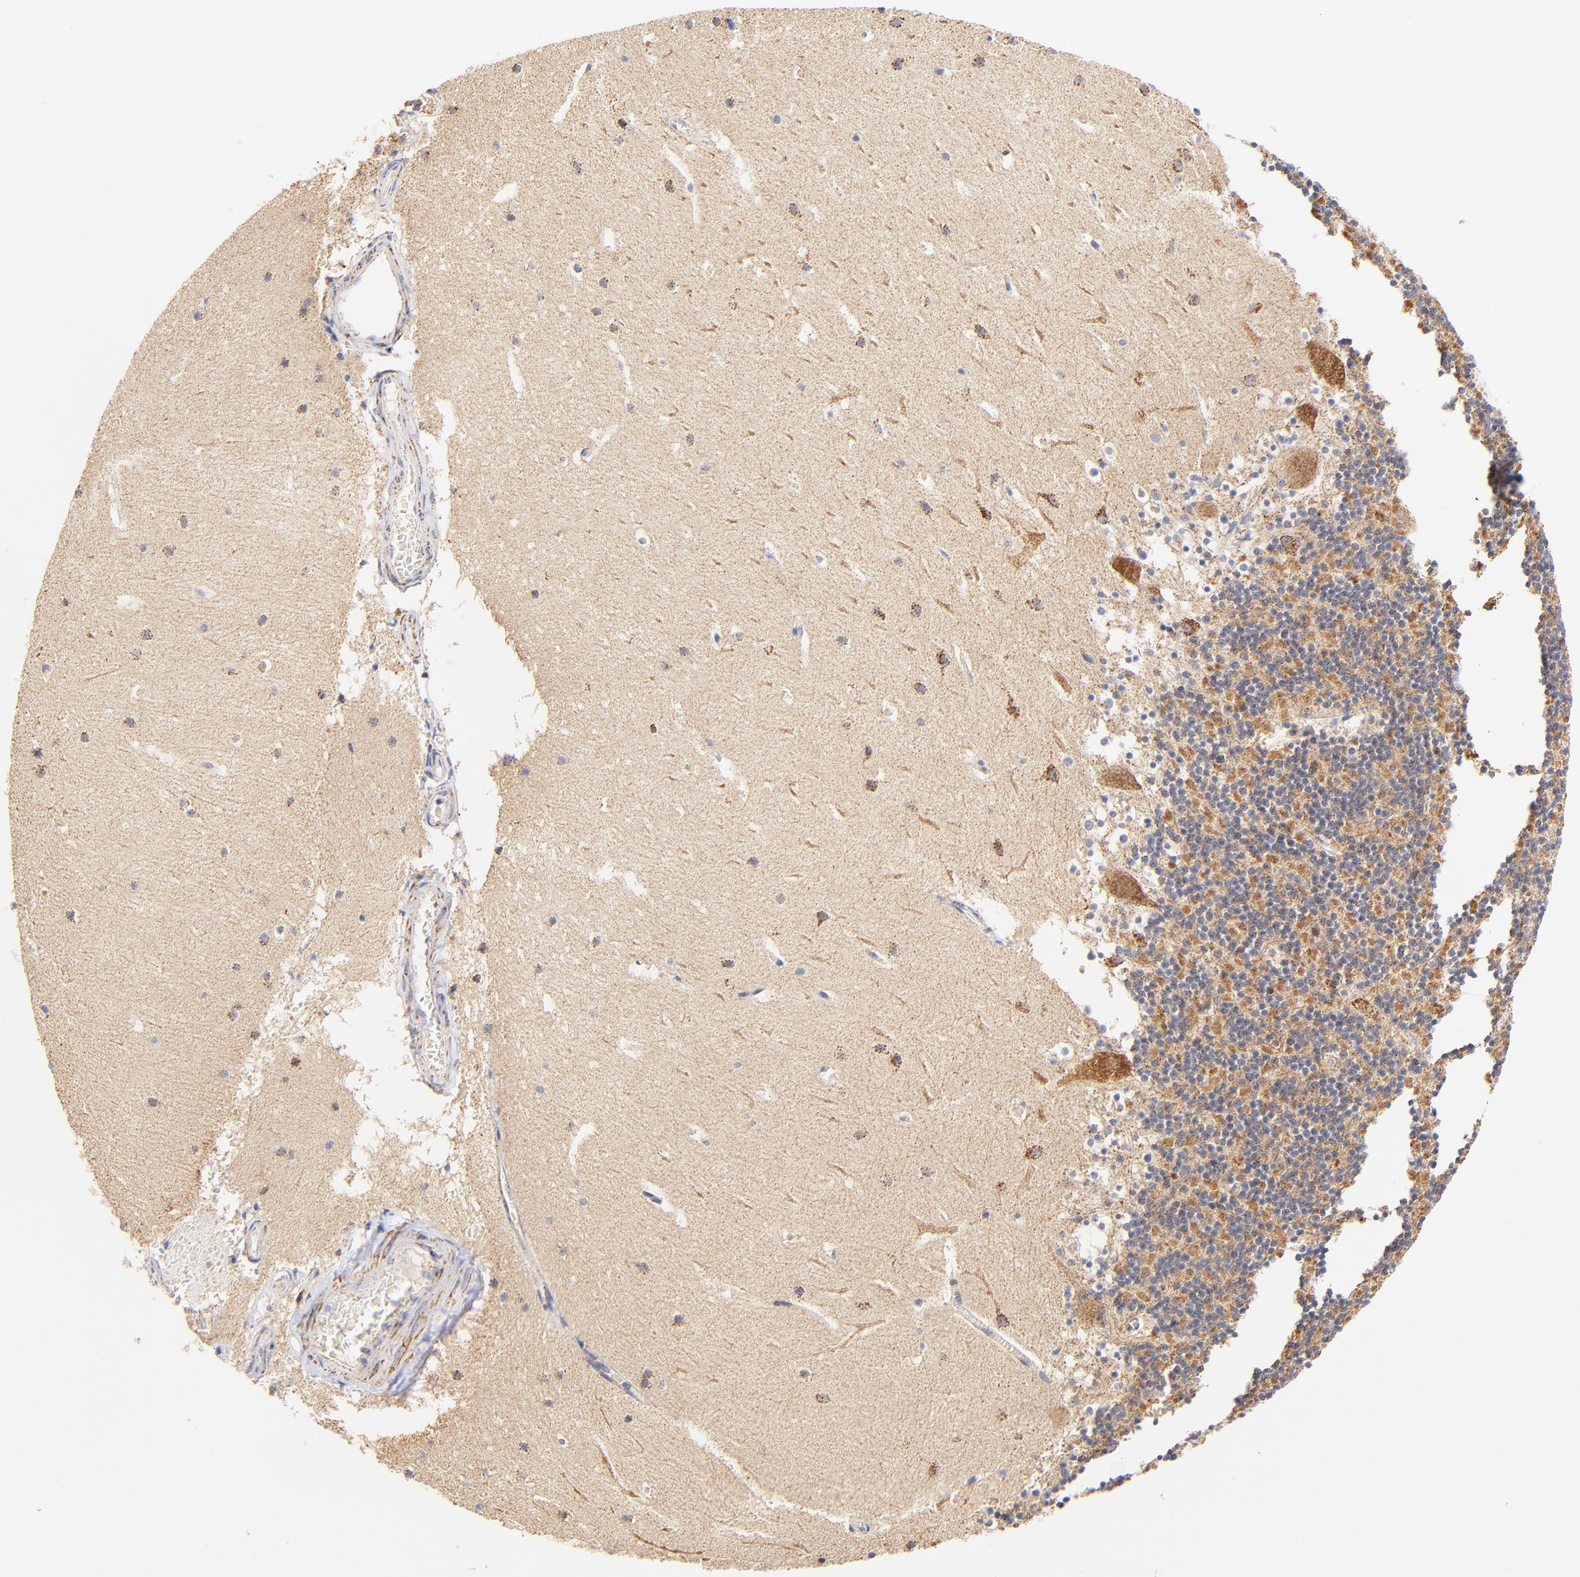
{"staining": {"intensity": "moderate", "quantity": "25%-75%", "location": "cytoplasmic/membranous"}, "tissue": "cerebellum", "cell_type": "Cells in granular layer", "image_type": "normal", "snomed": [{"axis": "morphology", "description": "Normal tissue, NOS"}, {"axis": "topography", "description": "Cerebellum"}], "caption": "Moderate cytoplasmic/membranous positivity is seen in about 25%-75% of cells in granular layer in normal cerebellum. The protein is shown in brown color, while the nuclei are stained blue.", "gene": "ATP5F1D", "patient": {"sex": "male", "age": 45}}